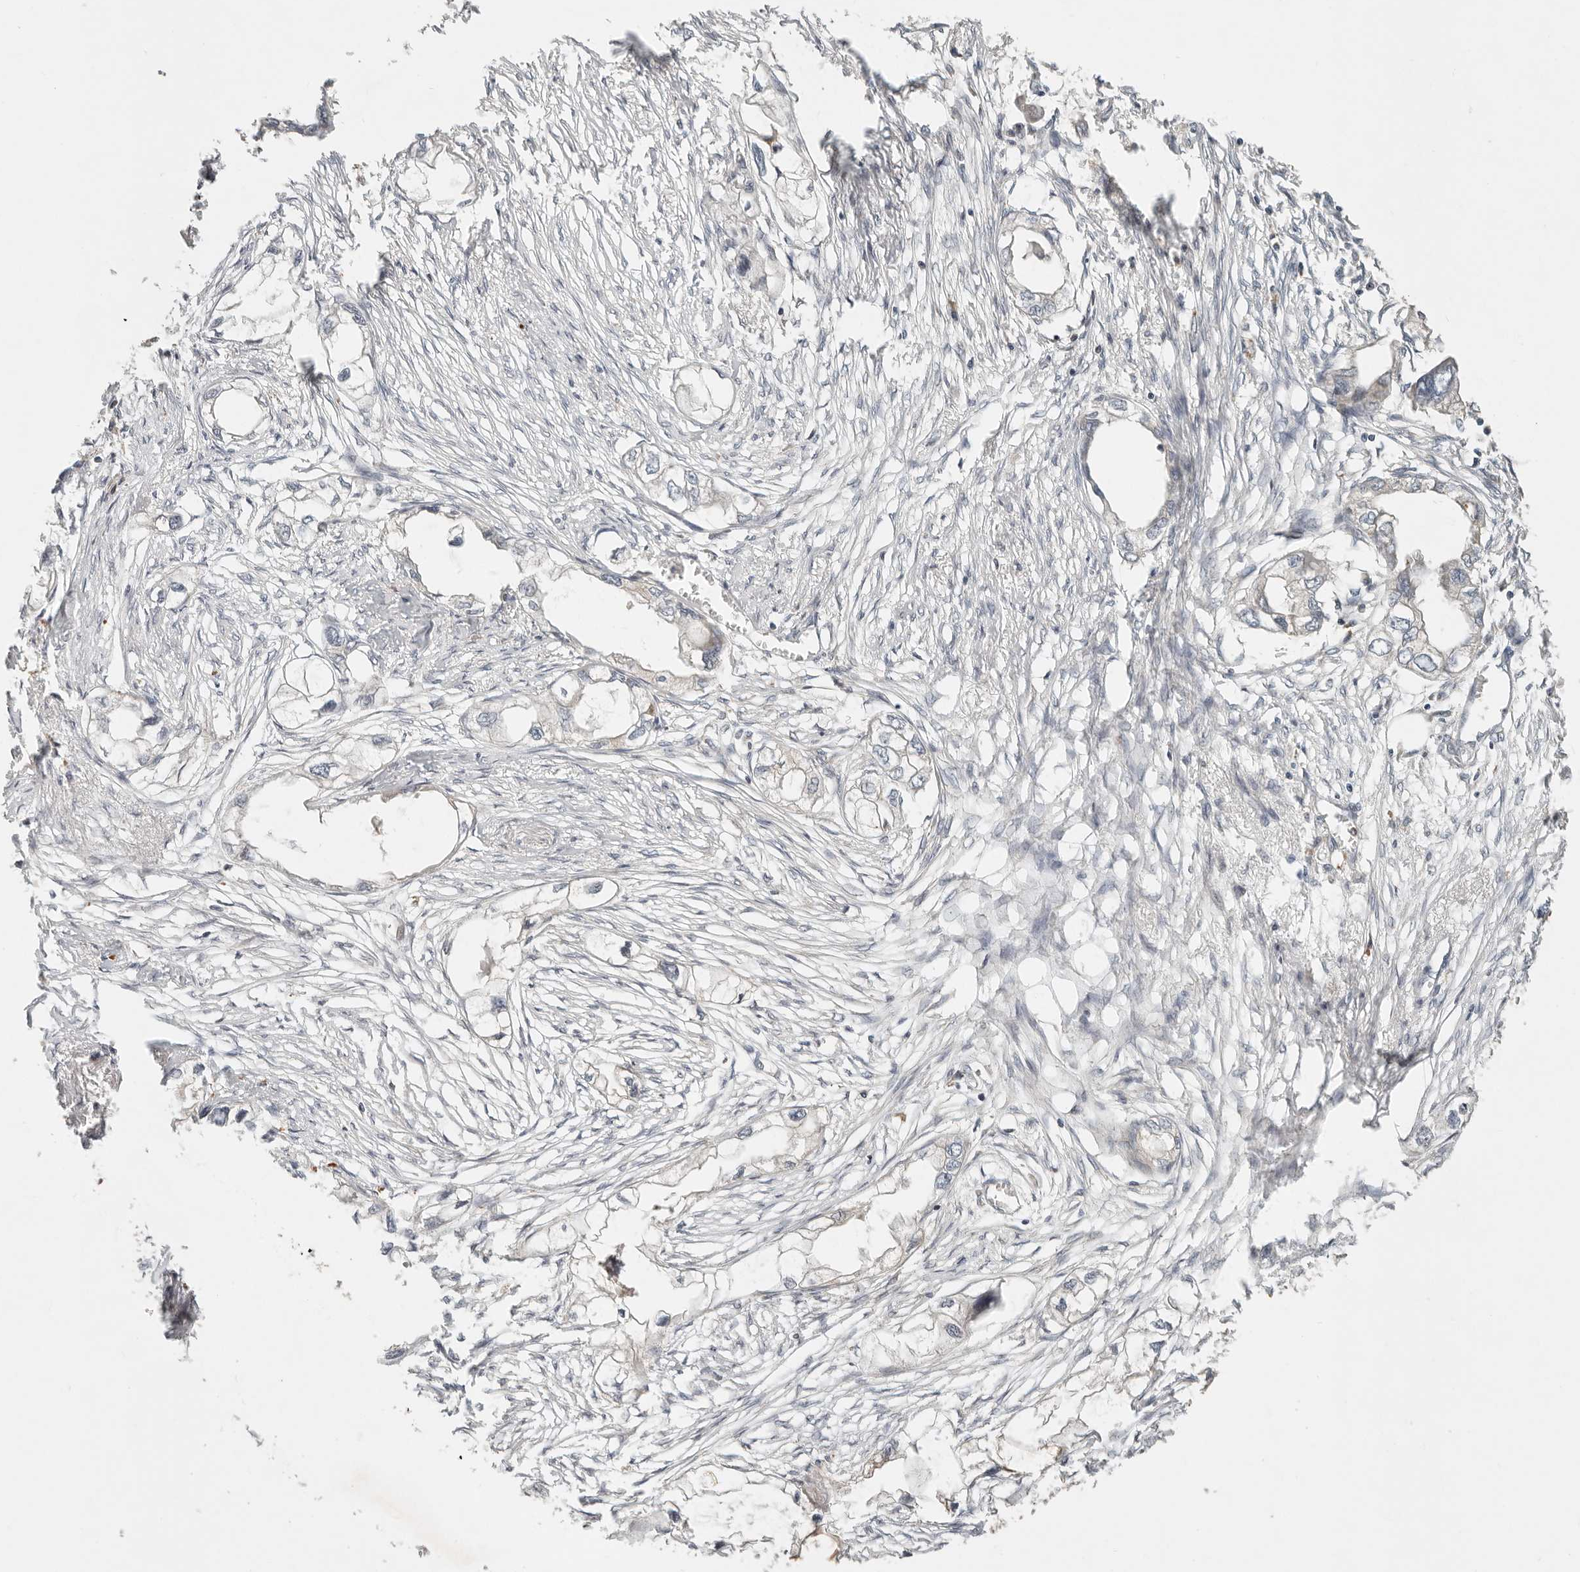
{"staining": {"intensity": "weak", "quantity": "<25%", "location": "cytoplasmic/membranous"}, "tissue": "endometrial cancer", "cell_type": "Tumor cells", "image_type": "cancer", "snomed": [{"axis": "morphology", "description": "Adenocarcinoma, NOS"}, {"axis": "morphology", "description": "Adenocarcinoma, metastatic, NOS"}, {"axis": "topography", "description": "Adipose tissue"}, {"axis": "topography", "description": "Endometrium"}], "caption": "Immunohistochemistry (IHC) histopathology image of neoplastic tissue: human adenocarcinoma (endometrial) stained with DAB (3,3'-diaminobenzidine) exhibits no significant protein positivity in tumor cells. Brightfield microscopy of immunohistochemistry stained with DAB (3,3'-diaminobenzidine) (brown) and hematoxylin (blue), captured at high magnification.", "gene": "ARHGEF10L", "patient": {"sex": "female", "age": 67}}